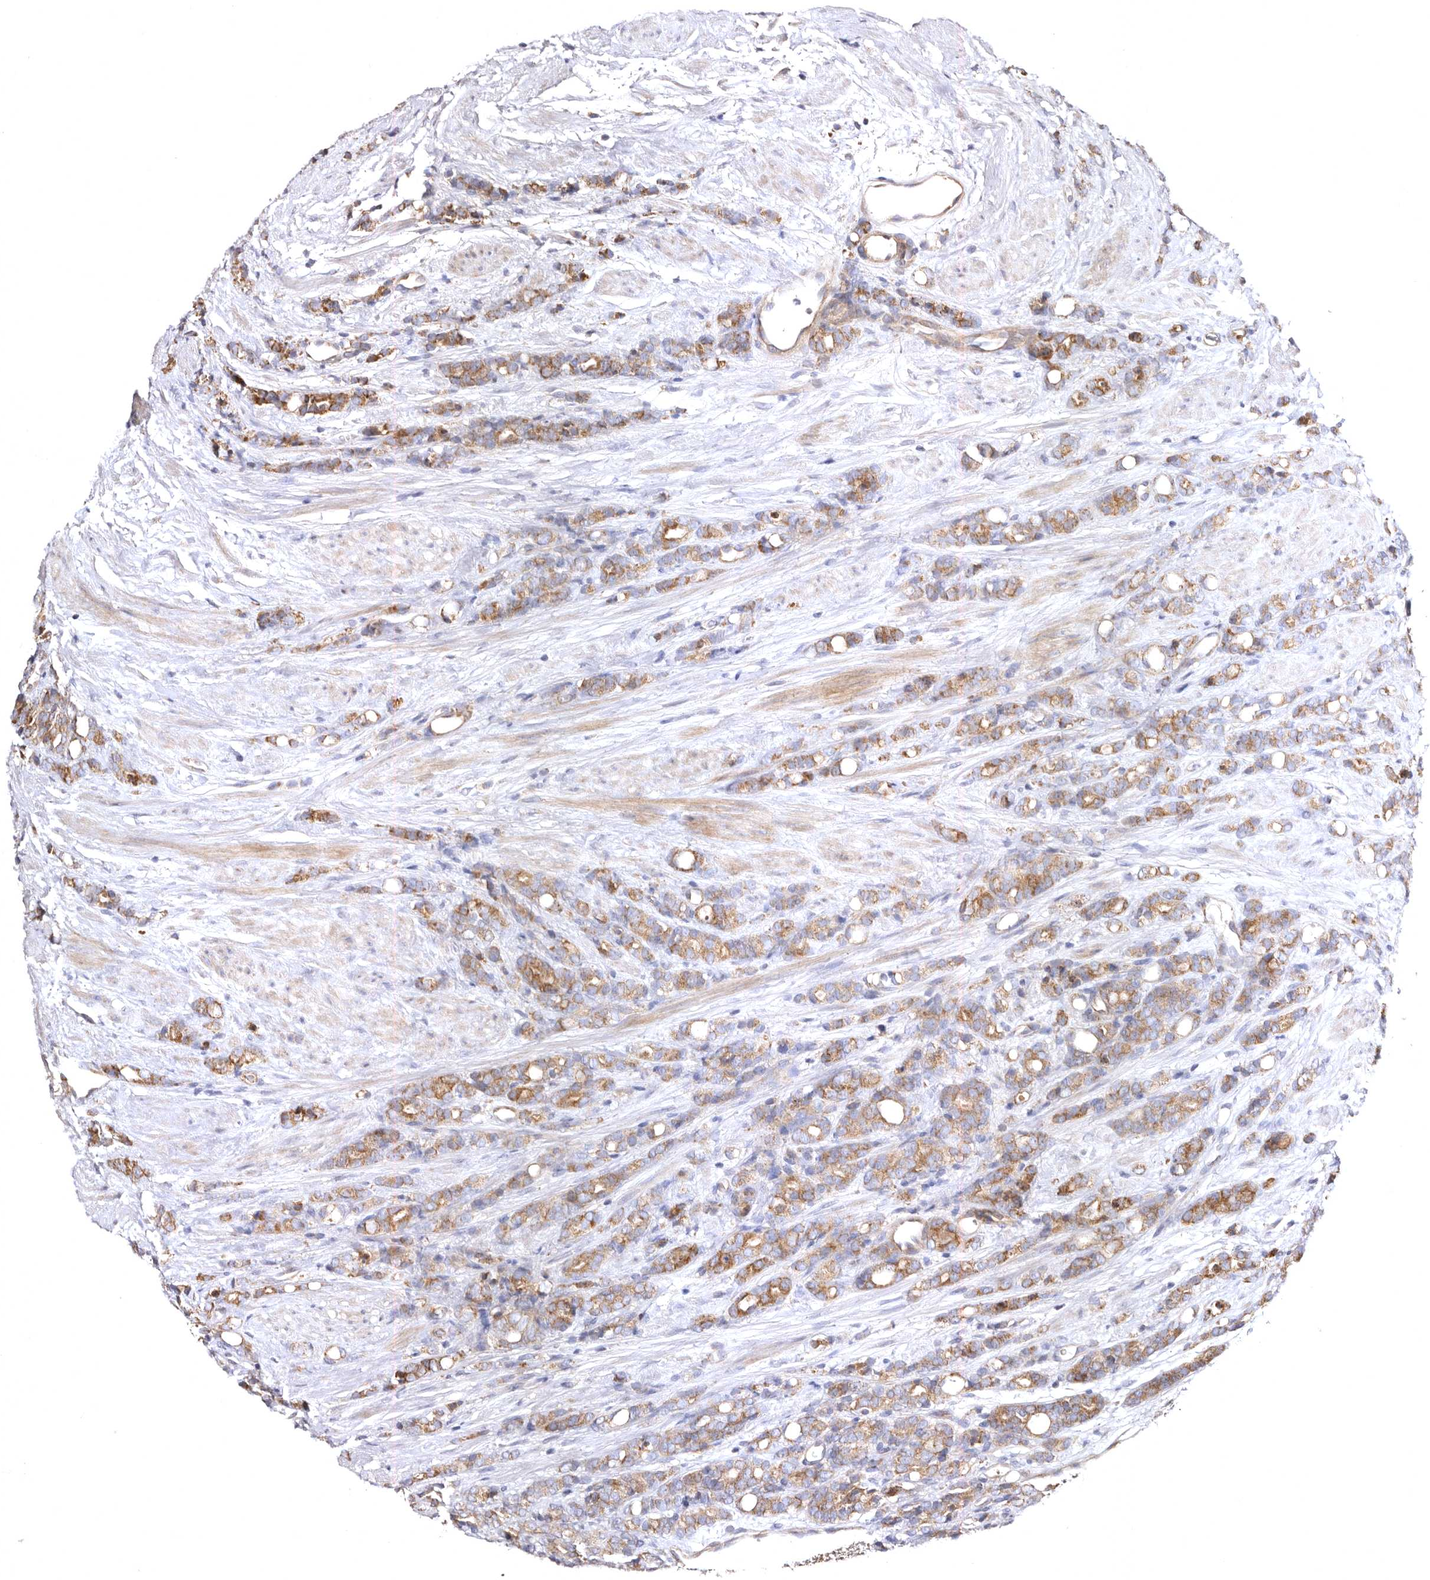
{"staining": {"intensity": "moderate", "quantity": ">75%", "location": "cytoplasmic/membranous"}, "tissue": "prostate cancer", "cell_type": "Tumor cells", "image_type": "cancer", "snomed": [{"axis": "morphology", "description": "Adenocarcinoma, High grade"}, {"axis": "topography", "description": "Prostate"}], "caption": "Protein expression analysis of prostate adenocarcinoma (high-grade) shows moderate cytoplasmic/membranous positivity in about >75% of tumor cells.", "gene": "BAIAP2L1", "patient": {"sex": "male", "age": 62}}